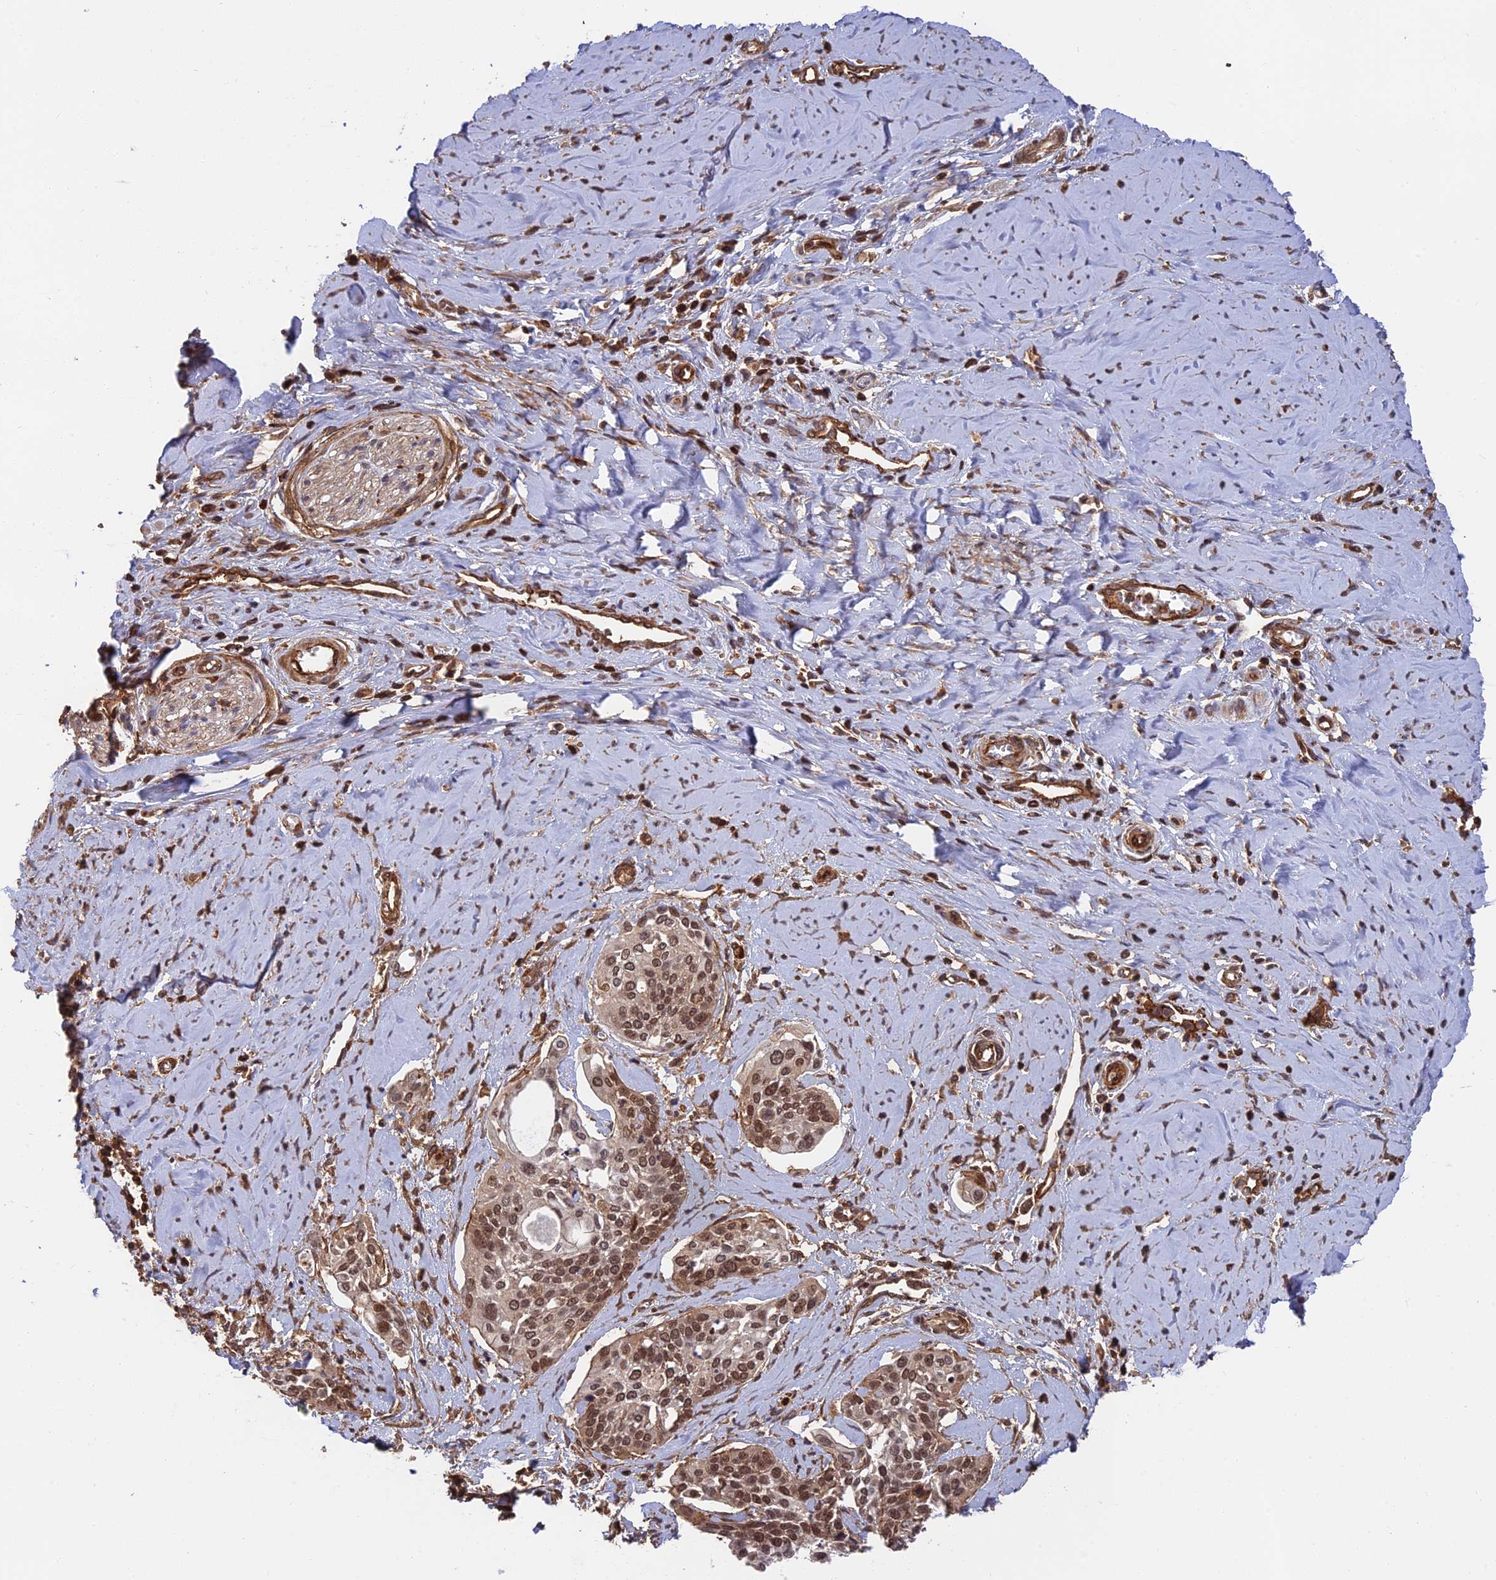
{"staining": {"intensity": "moderate", "quantity": ">75%", "location": "cytoplasmic/membranous,nuclear"}, "tissue": "cervical cancer", "cell_type": "Tumor cells", "image_type": "cancer", "snomed": [{"axis": "morphology", "description": "Squamous cell carcinoma, NOS"}, {"axis": "topography", "description": "Cervix"}], "caption": "Tumor cells reveal medium levels of moderate cytoplasmic/membranous and nuclear positivity in approximately >75% of cells in squamous cell carcinoma (cervical).", "gene": "OSBPL1A", "patient": {"sex": "female", "age": 44}}